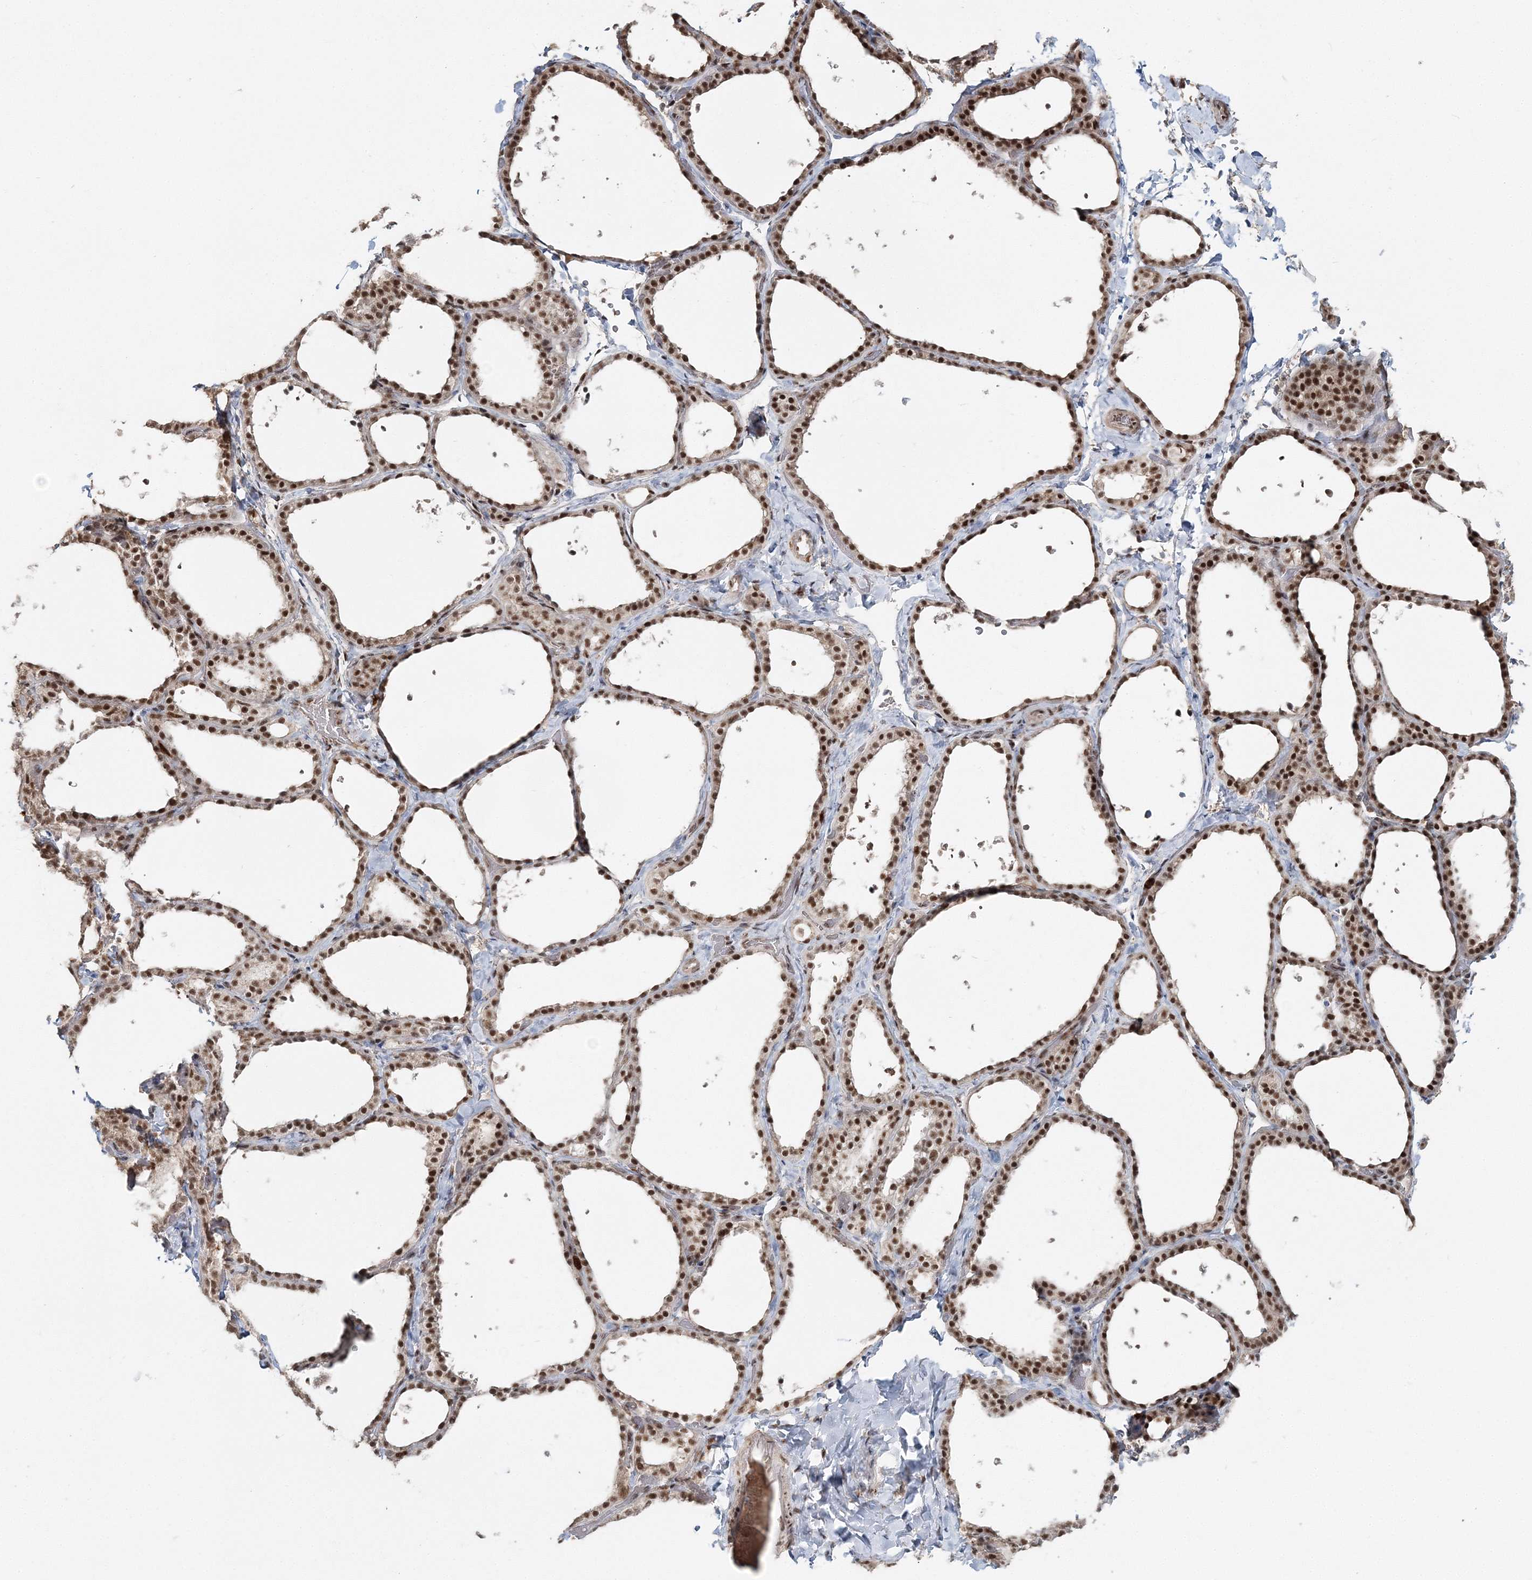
{"staining": {"intensity": "strong", "quantity": ">75%", "location": "nuclear"}, "tissue": "thyroid gland", "cell_type": "Glandular cells", "image_type": "normal", "snomed": [{"axis": "morphology", "description": "Normal tissue, NOS"}, {"axis": "topography", "description": "Thyroid gland"}], "caption": "Protein staining of normal thyroid gland shows strong nuclear staining in about >75% of glandular cells.", "gene": "ENSG00000290315", "patient": {"sex": "female", "age": 44}}